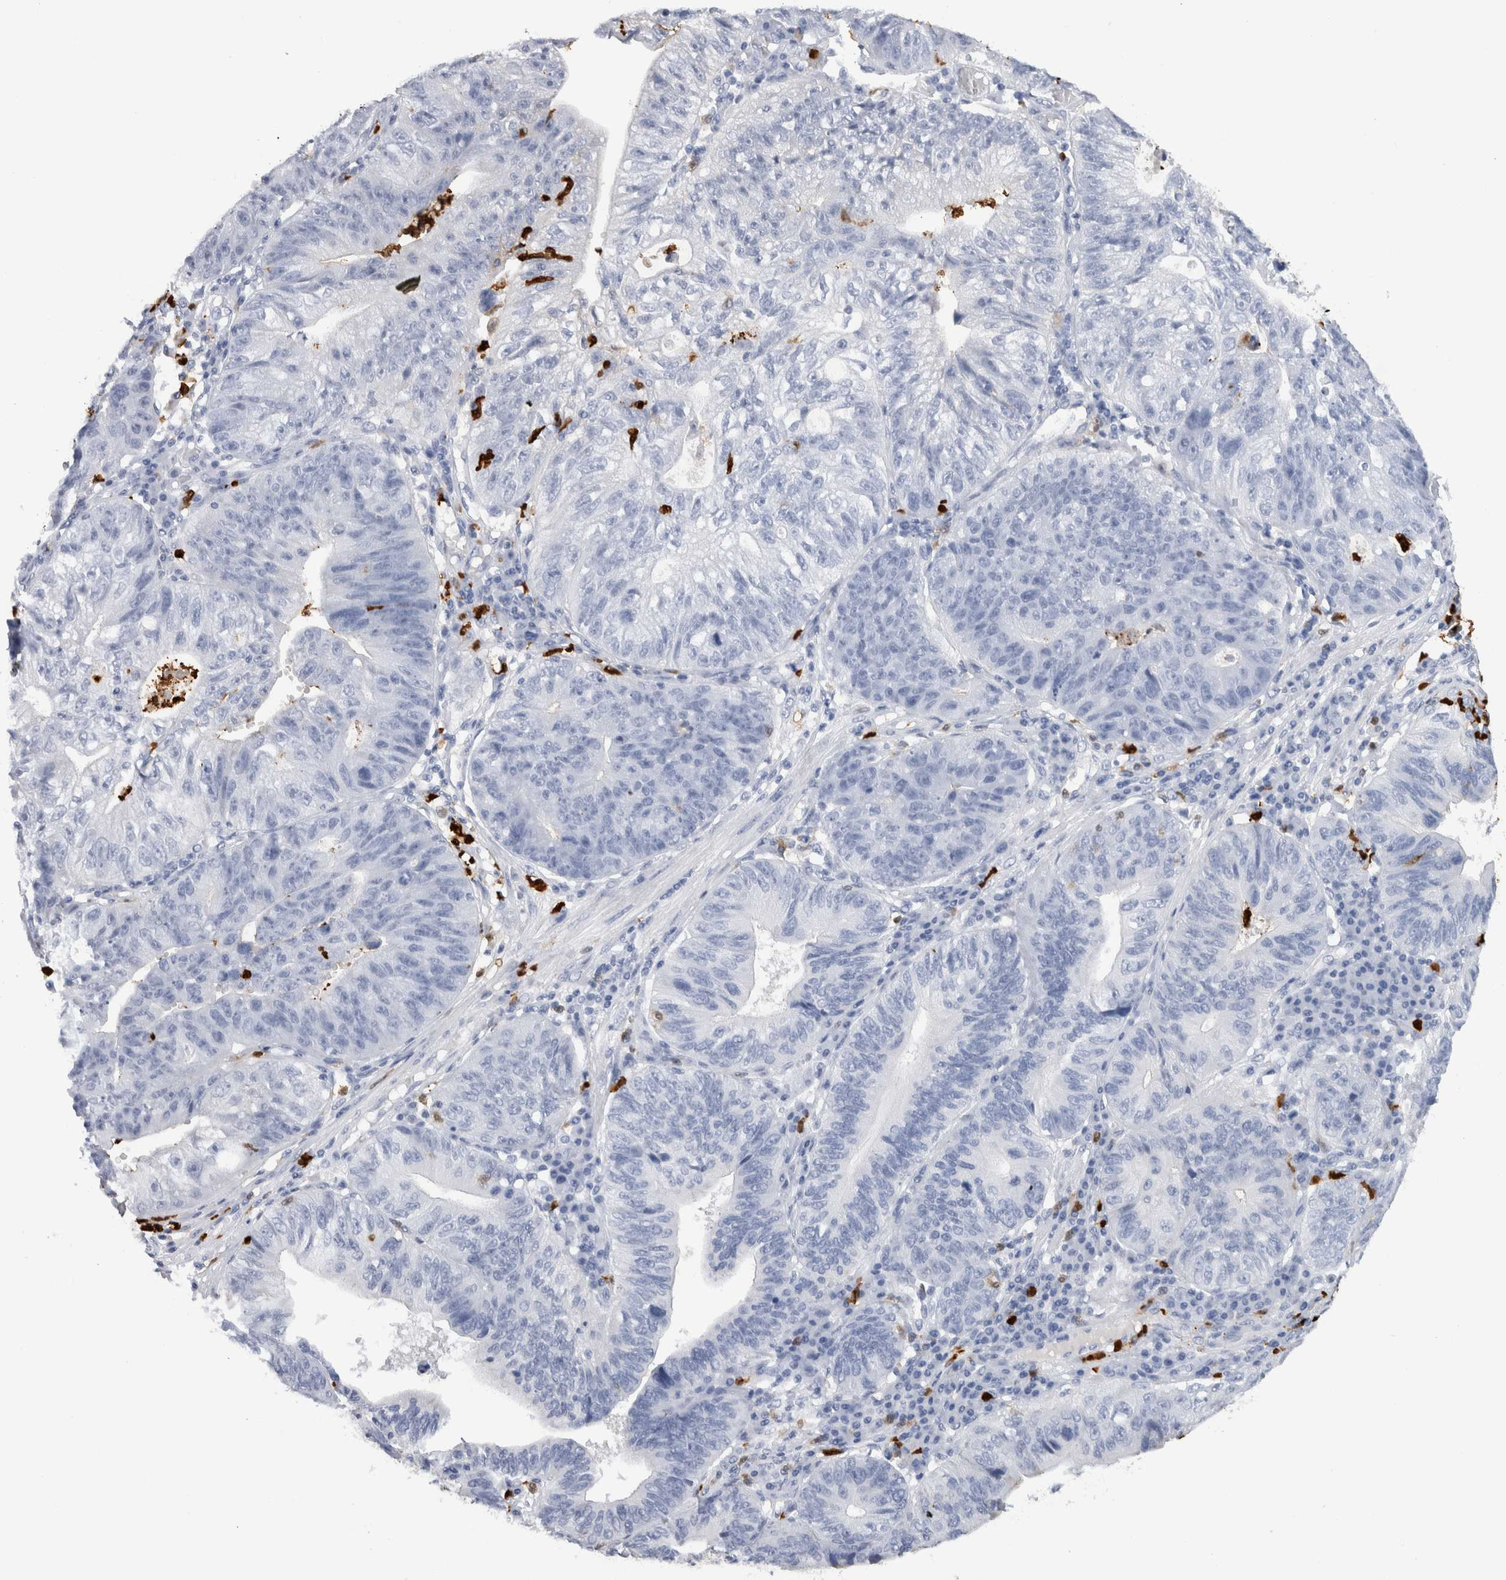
{"staining": {"intensity": "negative", "quantity": "none", "location": "none"}, "tissue": "stomach cancer", "cell_type": "Tumor cells", "image_type": "cancer", "snomed": [{"axis": "morphology", "description": "Adenocarcinoma, NOS"}, {"axis": "topography", "description": "Stomach"}], "caption": "A high-resolution micrograph shows immunohistochemistry staining of stomach cancer (adenocarcinoma), which shows no significant expression in tumor cells. (DAB (3,3'-diaminobenzidine) immunohistochemistry with hematoxylin counter stain).", "gene": "S100A8", "patient": {"sex": "male", "age": 59}}